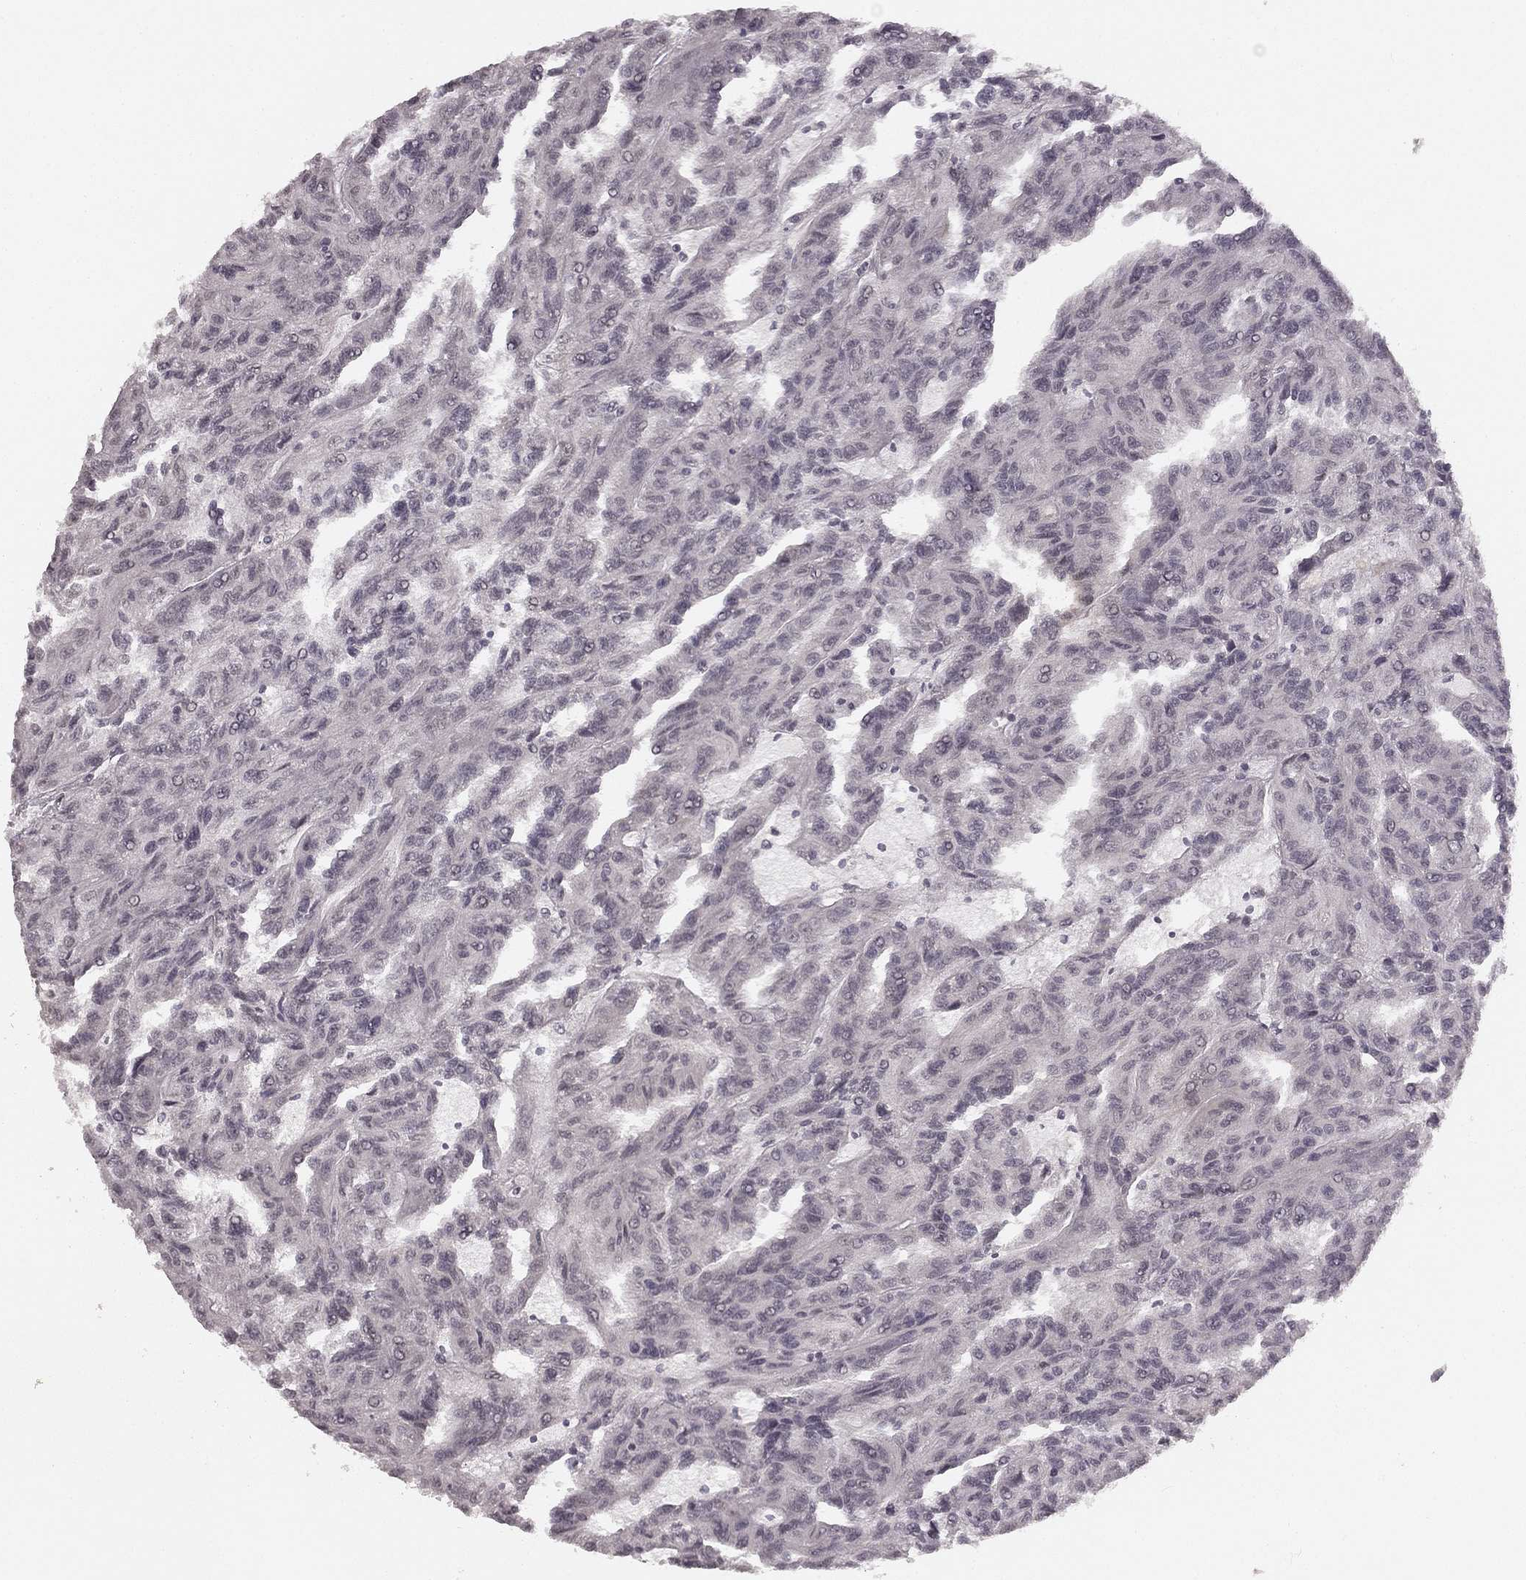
{"staining": {"intensity": "negative", "quantity": "none", "location": "none"}, "tissue": "renal cancer", "cell_type": "Tumor cells", "image_type": "cancer", "snomed": [{"axis": "morphology", "description": "Adenocarcinoma, NOS"}, {"axis": "topography", "description": "Kidney"}], "caption": "There is no significant expression in tumor cells of renal adenocarcinoma. Nuclei are stained in blue.", "gene": "HCN4", "patient": {"sex": "male", "age": 79}}